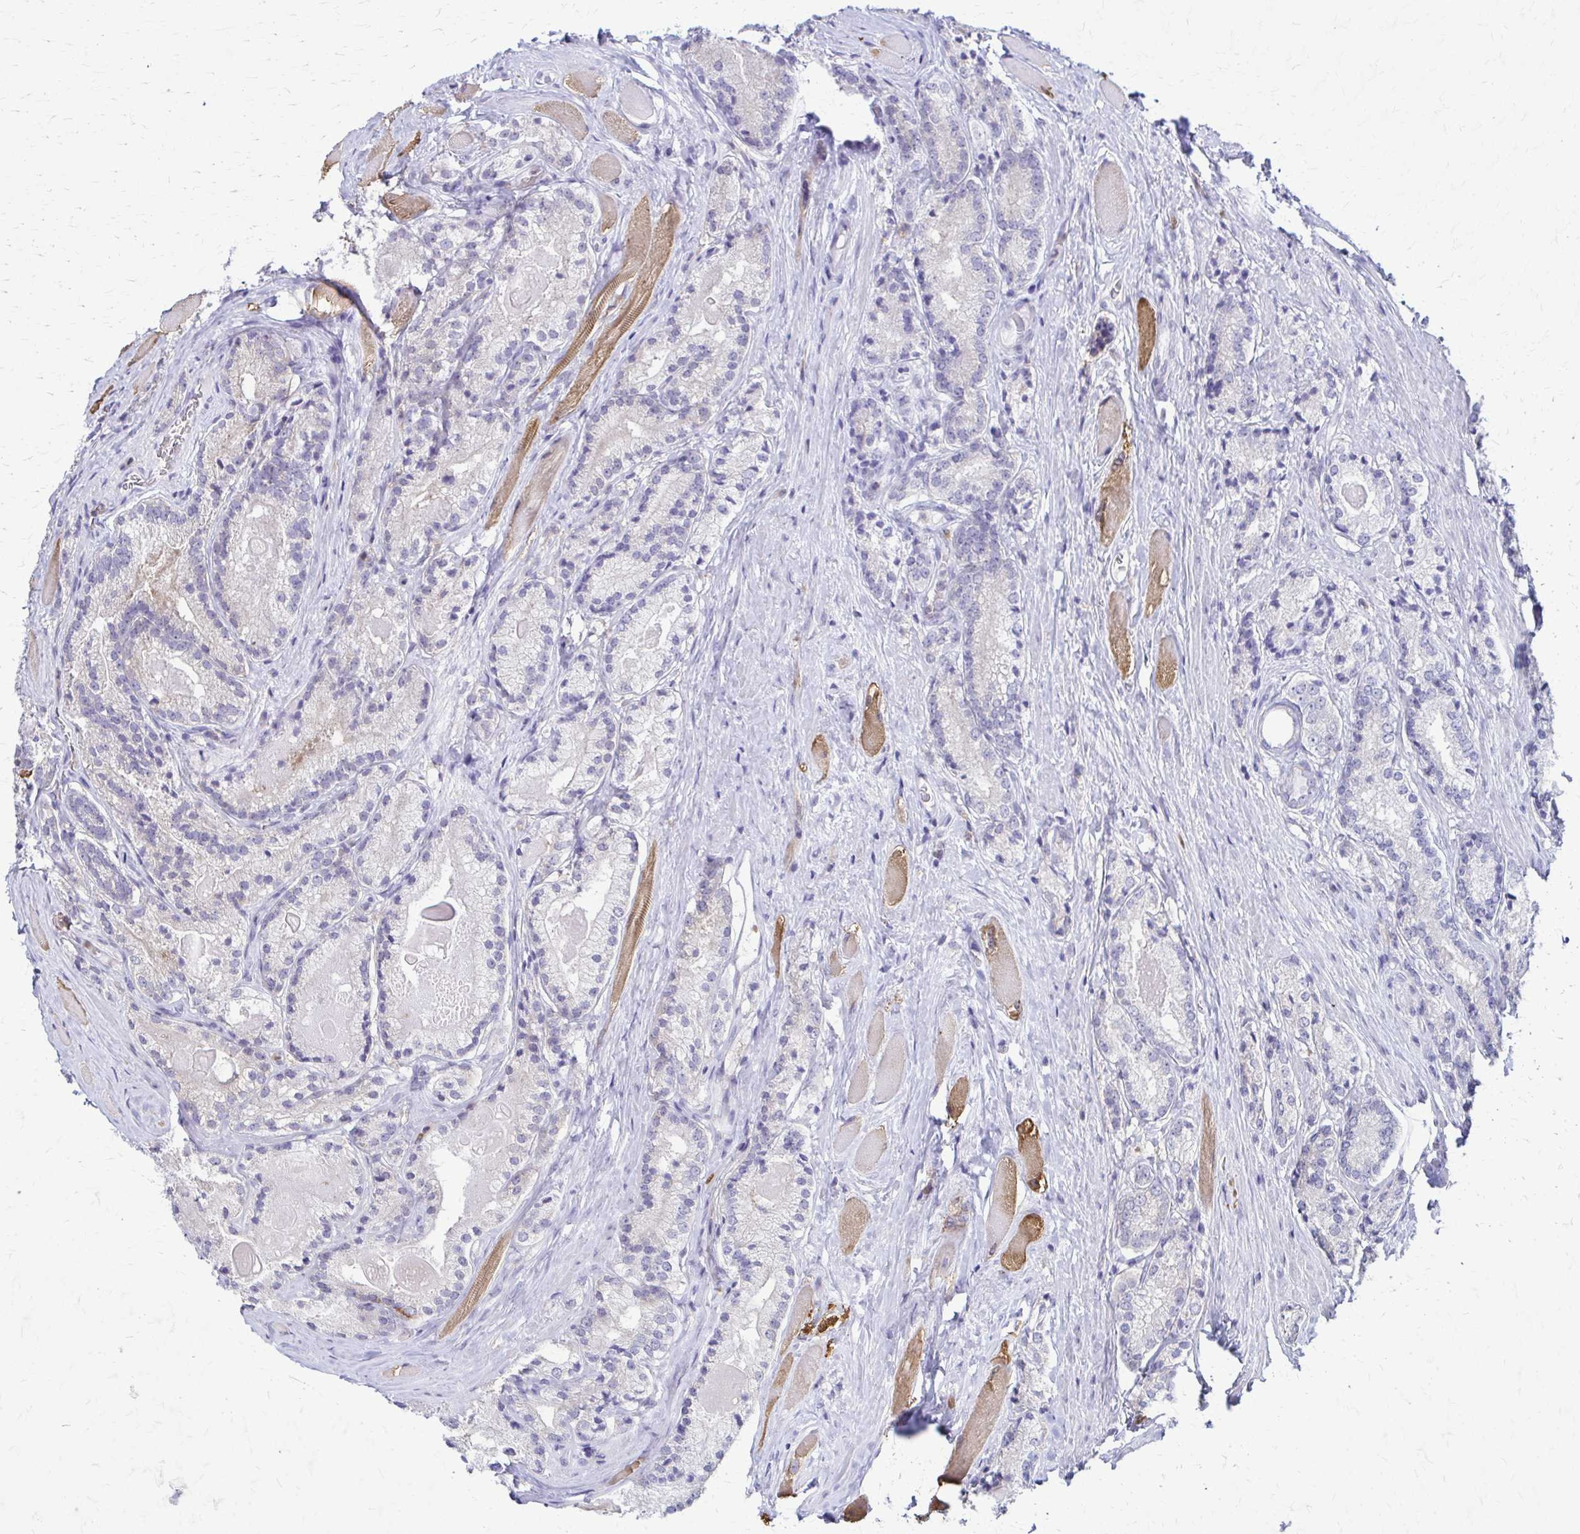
{"staining": {"intensity": "negative", "quantity": "none", "location": "none"}, "tissue": "prostate cancer", "cell_type": "Tumor cells", "image_type": "cancer", "snomed": [{"axis": "morphology", "description": "Adenocarcinoma, NOS"}, {"axis": "morphology", "description": "Adenocarcinoma, Low grade"}, {"axis": "topography", "description": "Prostate"}], "caption": "Immunohistochemical staining of adenocarcinoma (prostate) shows no significant positivity in tumor cells. (Stains: DAB (3,3'-diaminobenzidine) immunohistochemistry (IHC) with hematoxylin counter stain, Microscopy: brightfield microscopy at high magnification).", "gene": "PIK3AP1", "patient": {"sex": "male", "age": 68}}